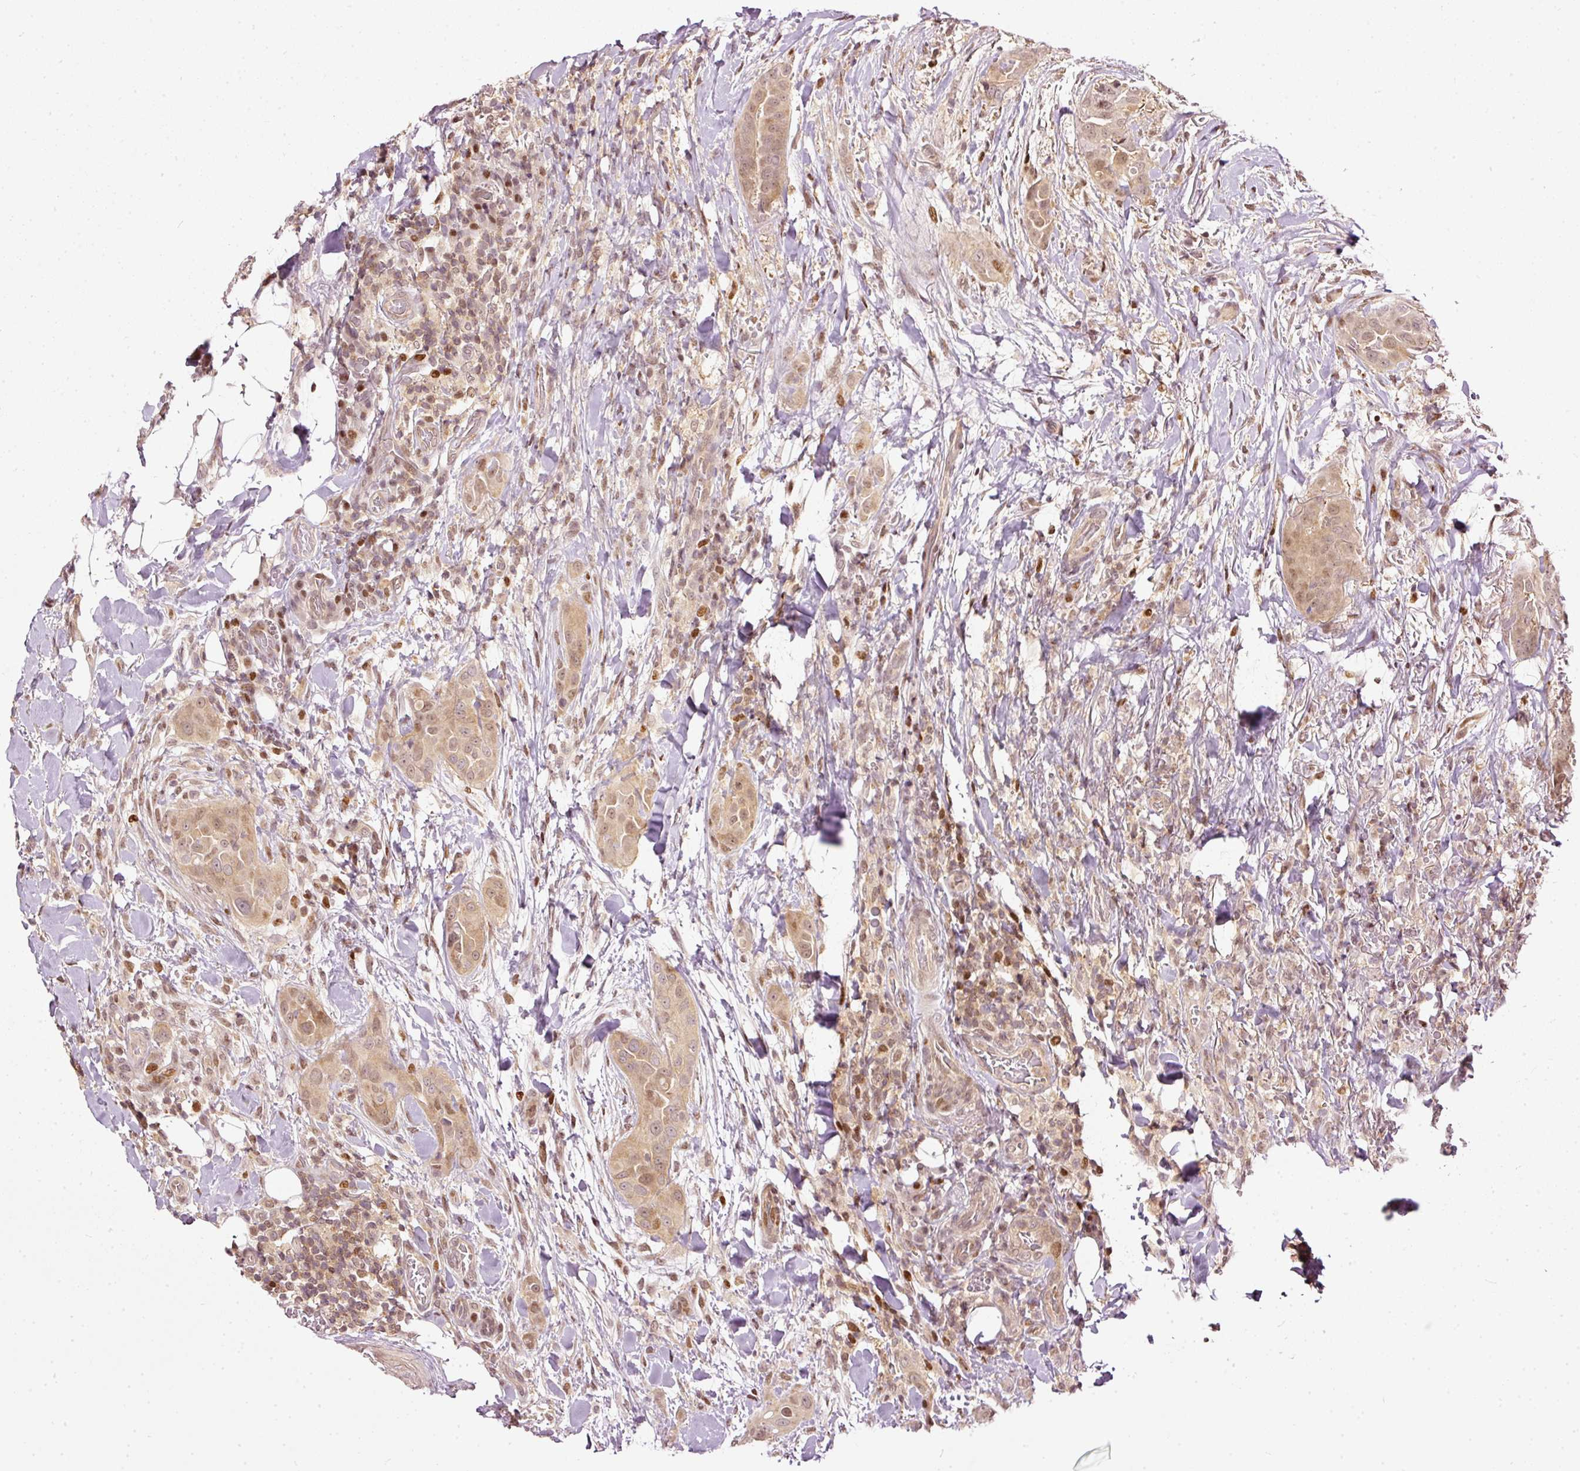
{"staining": {"intensity": "moderate", "quantity": ">75%", "location": "cytoplasmic/membranous,nuclear"}, "tissue": "thyroid cancer", "cell_type": "Tumor cells", "image_type": "cancer", "snomed": [{"axis": "morphology", "description": "Papillary adenocarcinoma, NOS"}, {"axis": "topography", "description": "Thyroid gland"}], "caption": "Human thyroid cancer stained with a protein marker shows moderate staining in tumor cells.", "gene": "ZNF778", "patient": {"sex": "male", "age": 61}}